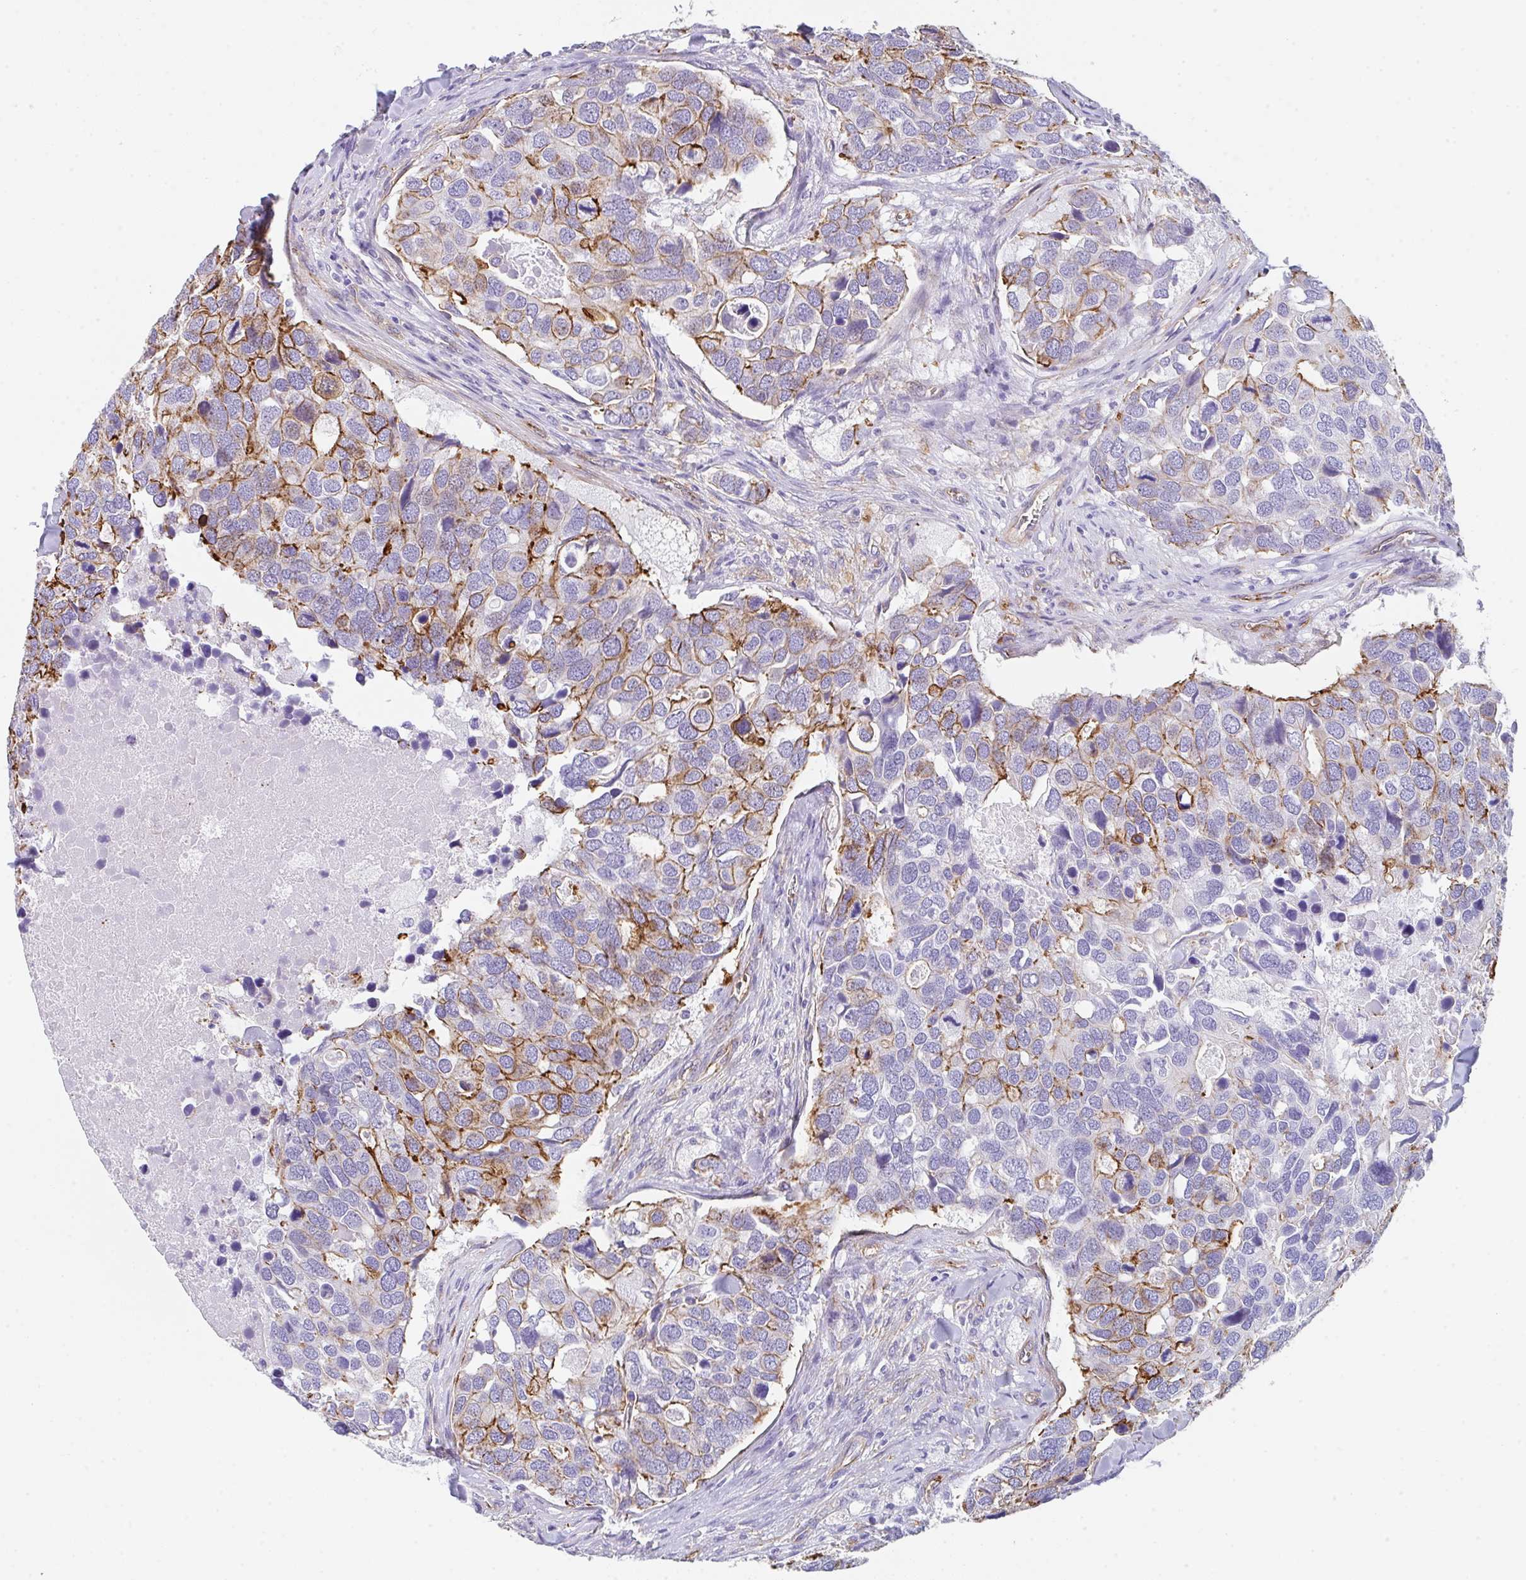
{"staining": {"intensity": "moderate", "quantity": "25%-75%", "location": "cytoplasmic/membranous"}, "tissue": "breast cancer", "cell_type": "Tumor cells", "image_type": "cancer", "snomed": [{"axis": "morphology", "description": "Duct carcinoma"}, {"axis": "topography", "description": "Breast"}], "caption": "A micrograph of human infiltrating ductal carcinoma (breast) stained for a protein displays moderate cytoplasmic/membranous brown staining in tumor cells.", "gene": "DBN1", "patient": {"sex": "female", "age": 83}}